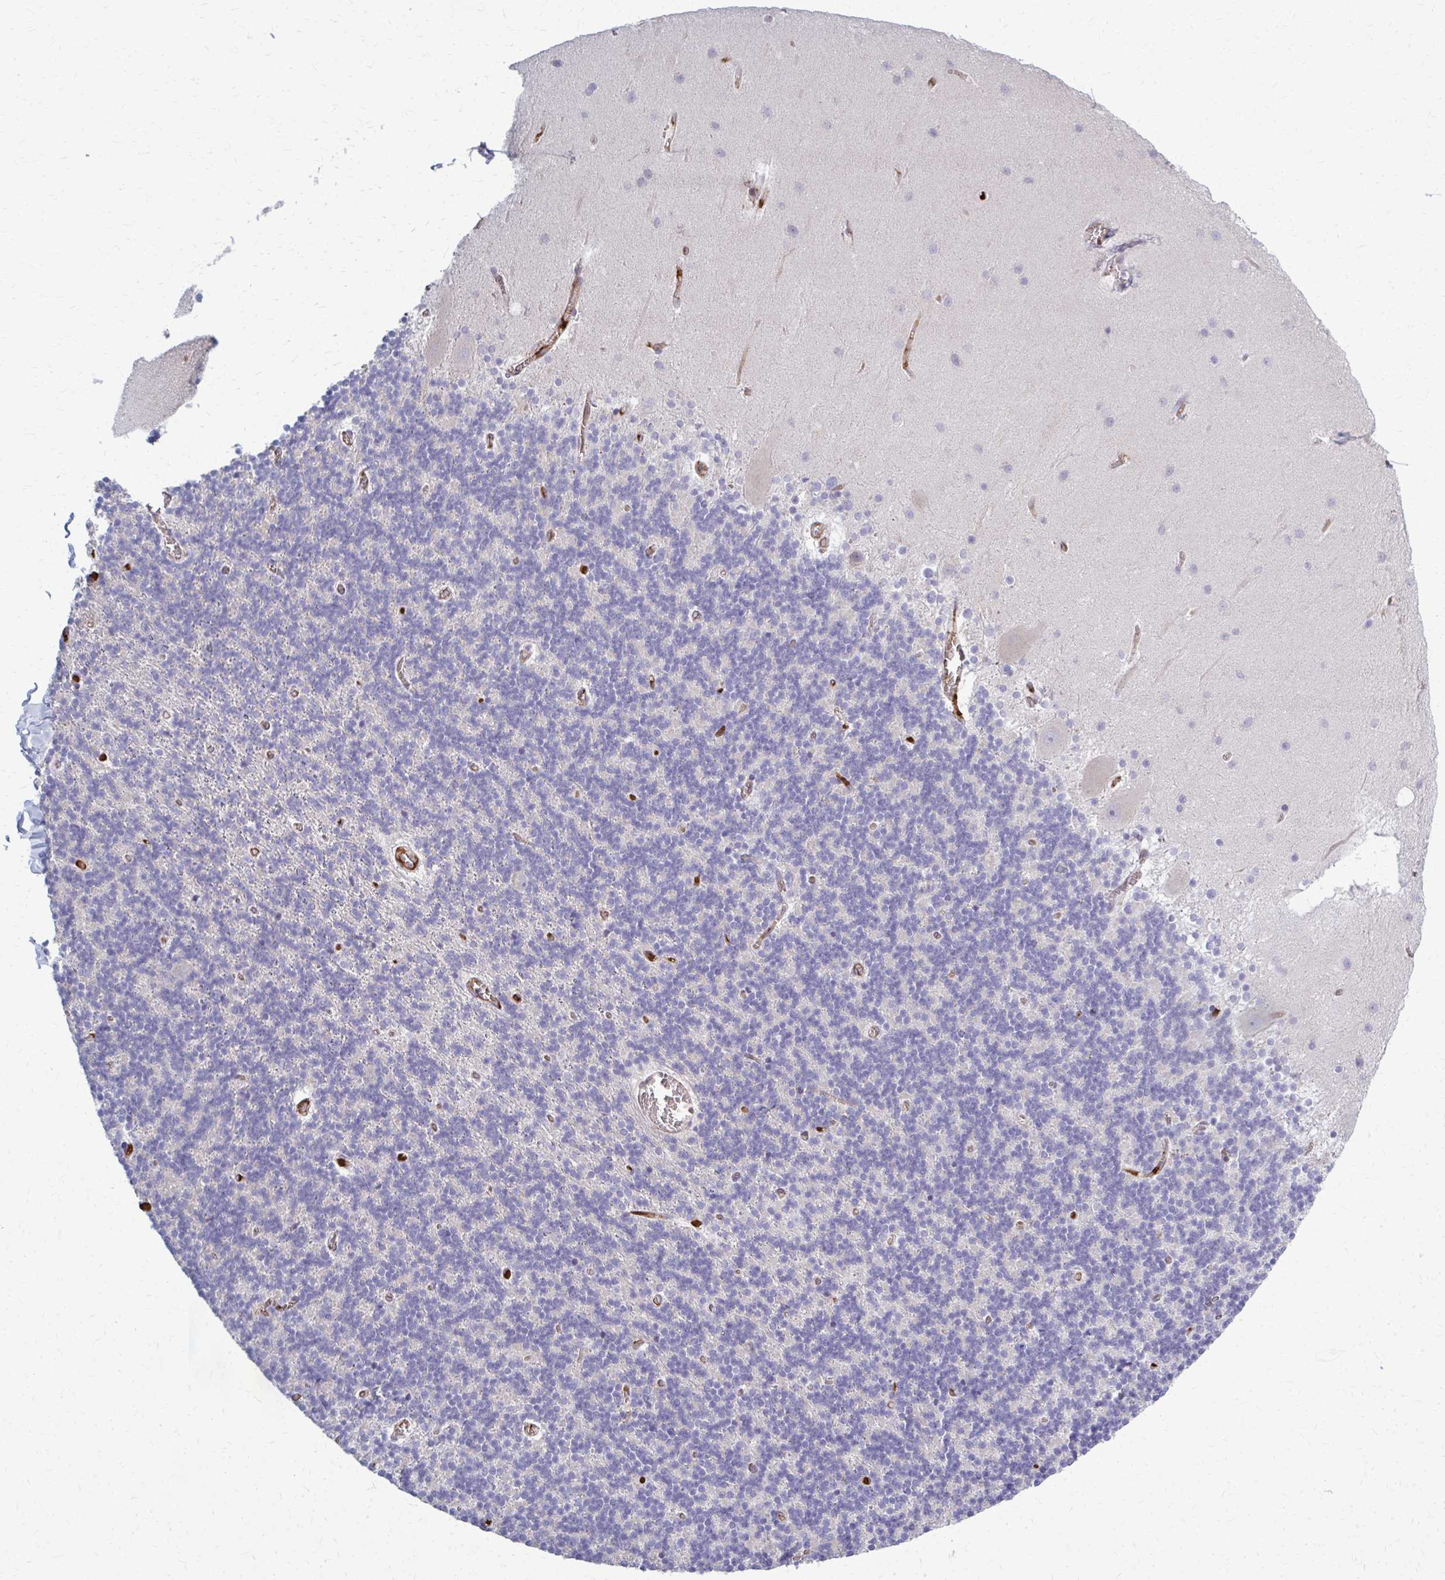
{"staining": {"intensity": "negative", "quantity": "none", "location": "none"}, "tissue": "cerebellum", "cell_type": "Cells in granular layer", "image_type": "normal", "snomed": [{"axis": "morphology", "description": "Normal tissue, NOS"}, {"axis": "topography", "description": "Cerebellum"}], "caption": "Cells in granular layer show no significant protein positivity in unremarkable cerebellum. Brightfield microscopy of IHC stained with DAB (3,3'-diaminobenzidine) (brown) and hematoxylin (blue), captured at high magnification.", "gene": "MCRIP2", "patient": {"sex": "male", "age": 70}}